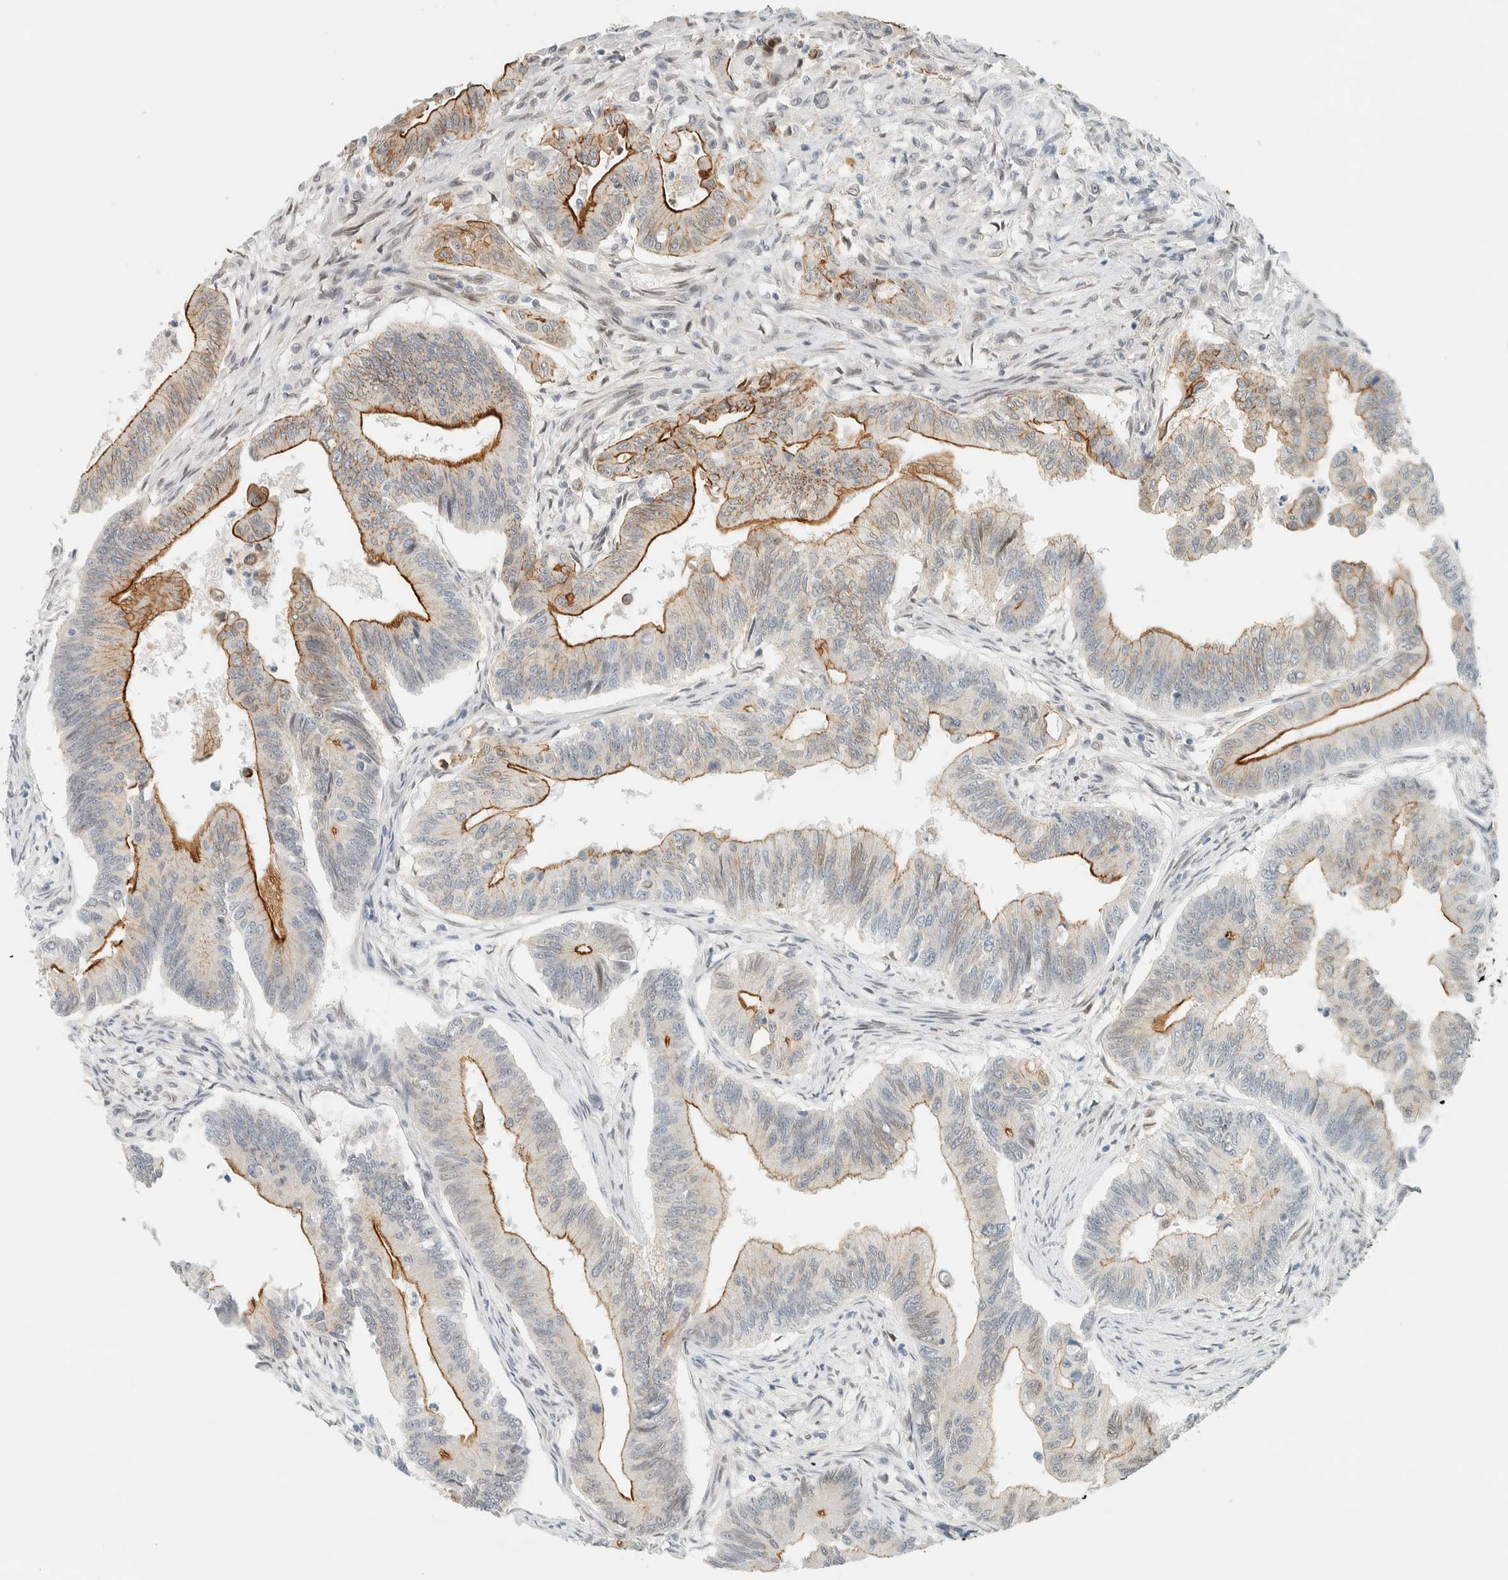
{"staining": {"intensity": "strong", "quantity": "<25%", "location": "cytoplasmic/membranous"}, "tissue": "colorectal cancer", "cell_type": "Tumor cells", "image_type": "cancer", "snomed": [{"axis": "morphology", "description": "Adenoma, NOS"}, {"axis": "morphology", "description": "Adenocarcinoma, NOS"}, {"axis": "topography", "description": "Colon"}], "caption": "The photomicrograph shows a brown stain indicating the presence of a protein in the cytoplasmic/membranous of tumor cells in colorectal cancer.", "gene": "C1QTNF12", "patient": {"sex": "male", "age": 79}}